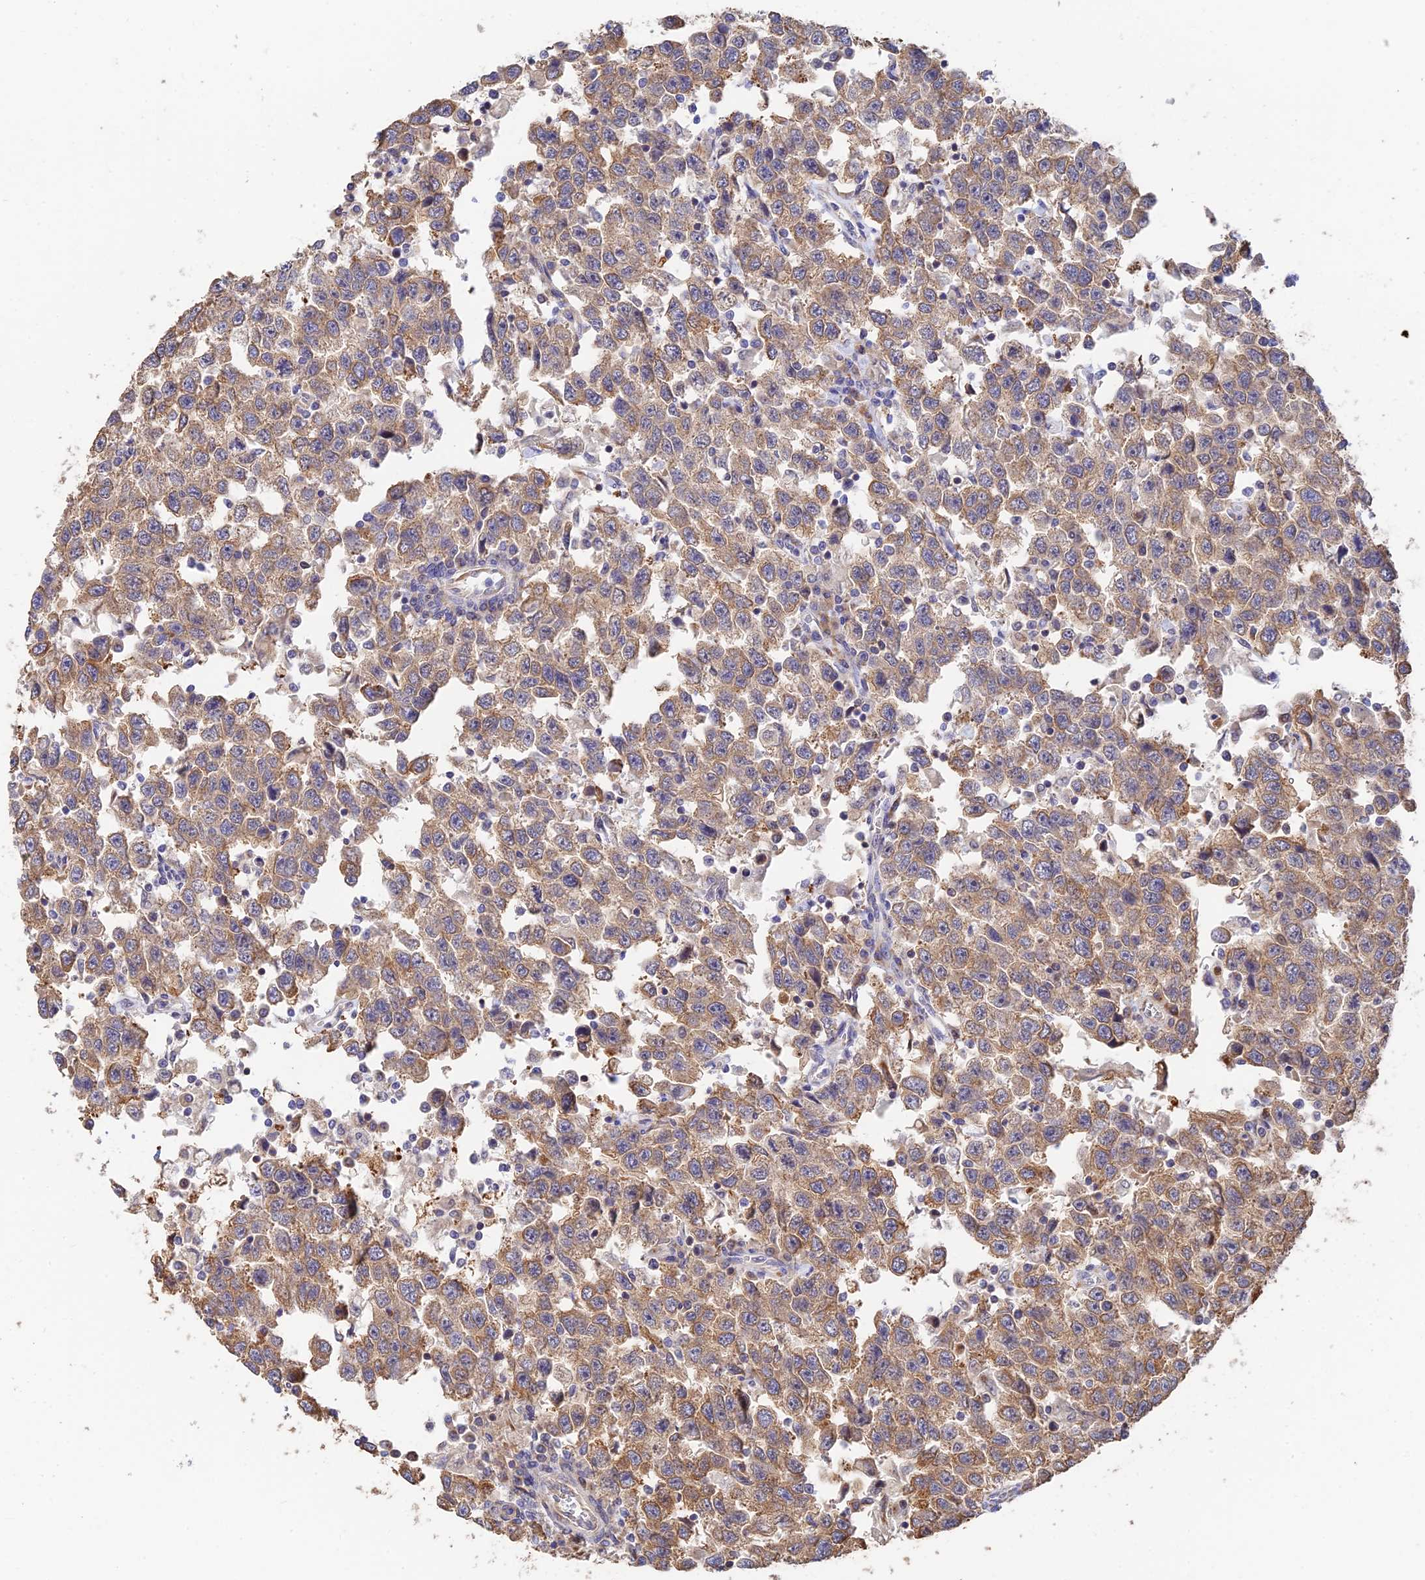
{"staining": {"intensity": "weak", "quantity": "25%-75%", "location": "cytoplasmic/membranous"}, "tissue": "testis cancer", "cell_type": "Tumor cells", "image_type": "cancer", "snomed": [{"axis": "morphology", "description": "Seminoma, NOS"}, {"axis": "topography", "description": "Testis"}], "caption": "This is a histology image of IHC staining of testis seminoma, which shows weak expression in the cytoplasmic/membranous of tumor cells.", "gene": "WBP11", "patient": {"sex": "male", "age": 41}}